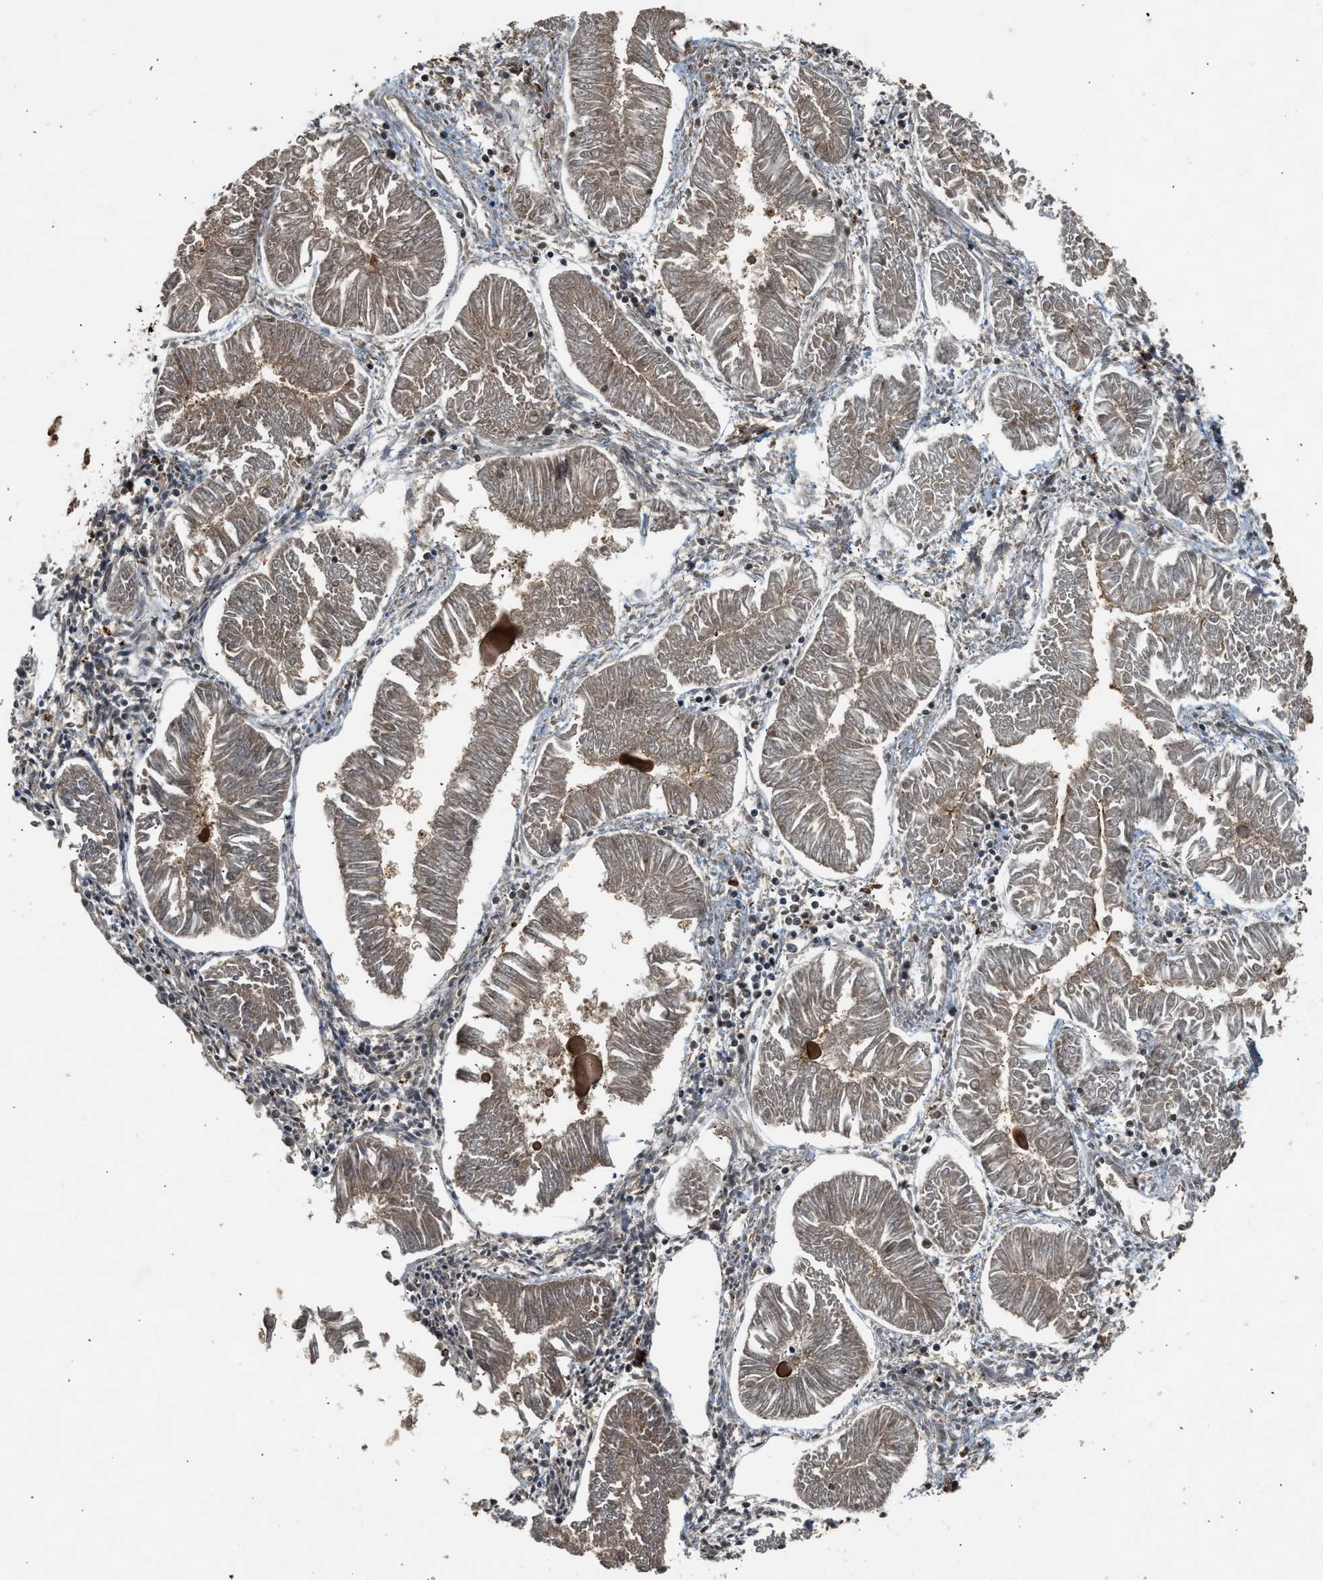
{"staining": {"intensity": "moderate", "quantity": ">75%", "location": "cytoplasmic/membranous"}, "tissue": "endometrial cancer", "cell_type": "Tumor cells", "image_type": "cancer", "snomed": [{"axis": "morphology", "description": "Adenocarcinoma, NOS"}, {"axis": "topography", "description": "Endometrium"}], "caption": "This is an image of immunohistochemistry staining of adenocarcinoma (endometrial), which shows moderate staining in the cytoplasmic/membranous of tumor cells.", "gene": "TXNL1", "patient": {"sex": "female", "age": 53}}